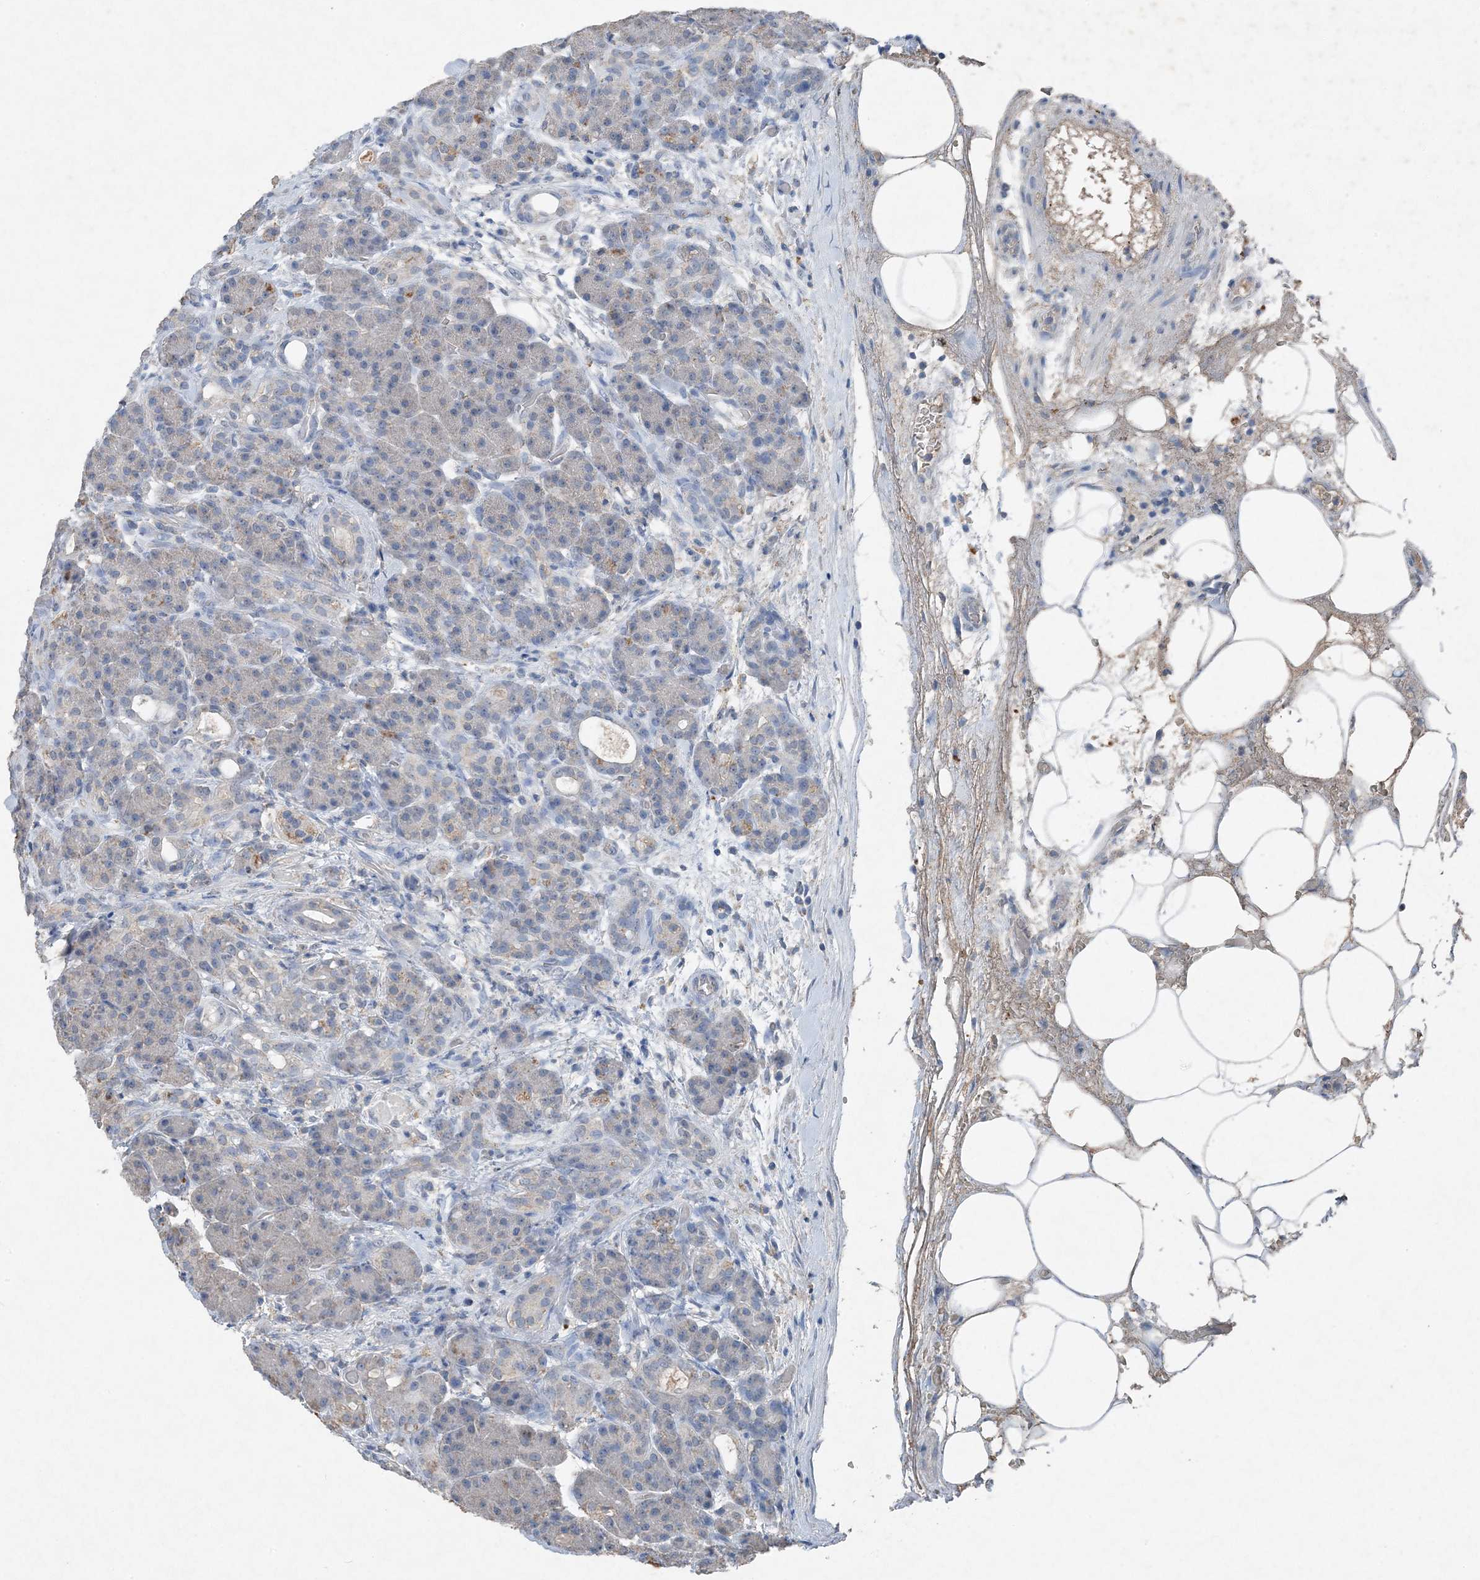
{"staining": {"intensity": "negative", "quantity": "none", "location": "none"}, "tissue": "pancreas", "cell_type": "Exocrine glandular cells", "image_type": "normal", "snomed": [{"axis": "morphology", "description": "Normal tissue, NOS"}, {"axis": "topography", "description": "Pancreas"}], "caption": "High magnification brightfield microscopy of benign pancreas stained with DAB (brown) and counterstained with hematoxylin (blue): exocrine glandular cells show no significant staining. (Stains: DAB immunohistochemistry (IHC) with hematoxylin counter stain, Microscopy: brightfield microscopy at high magnification).", "gene": "FCN3", "patient": {"sex": "male", "age": 63}}